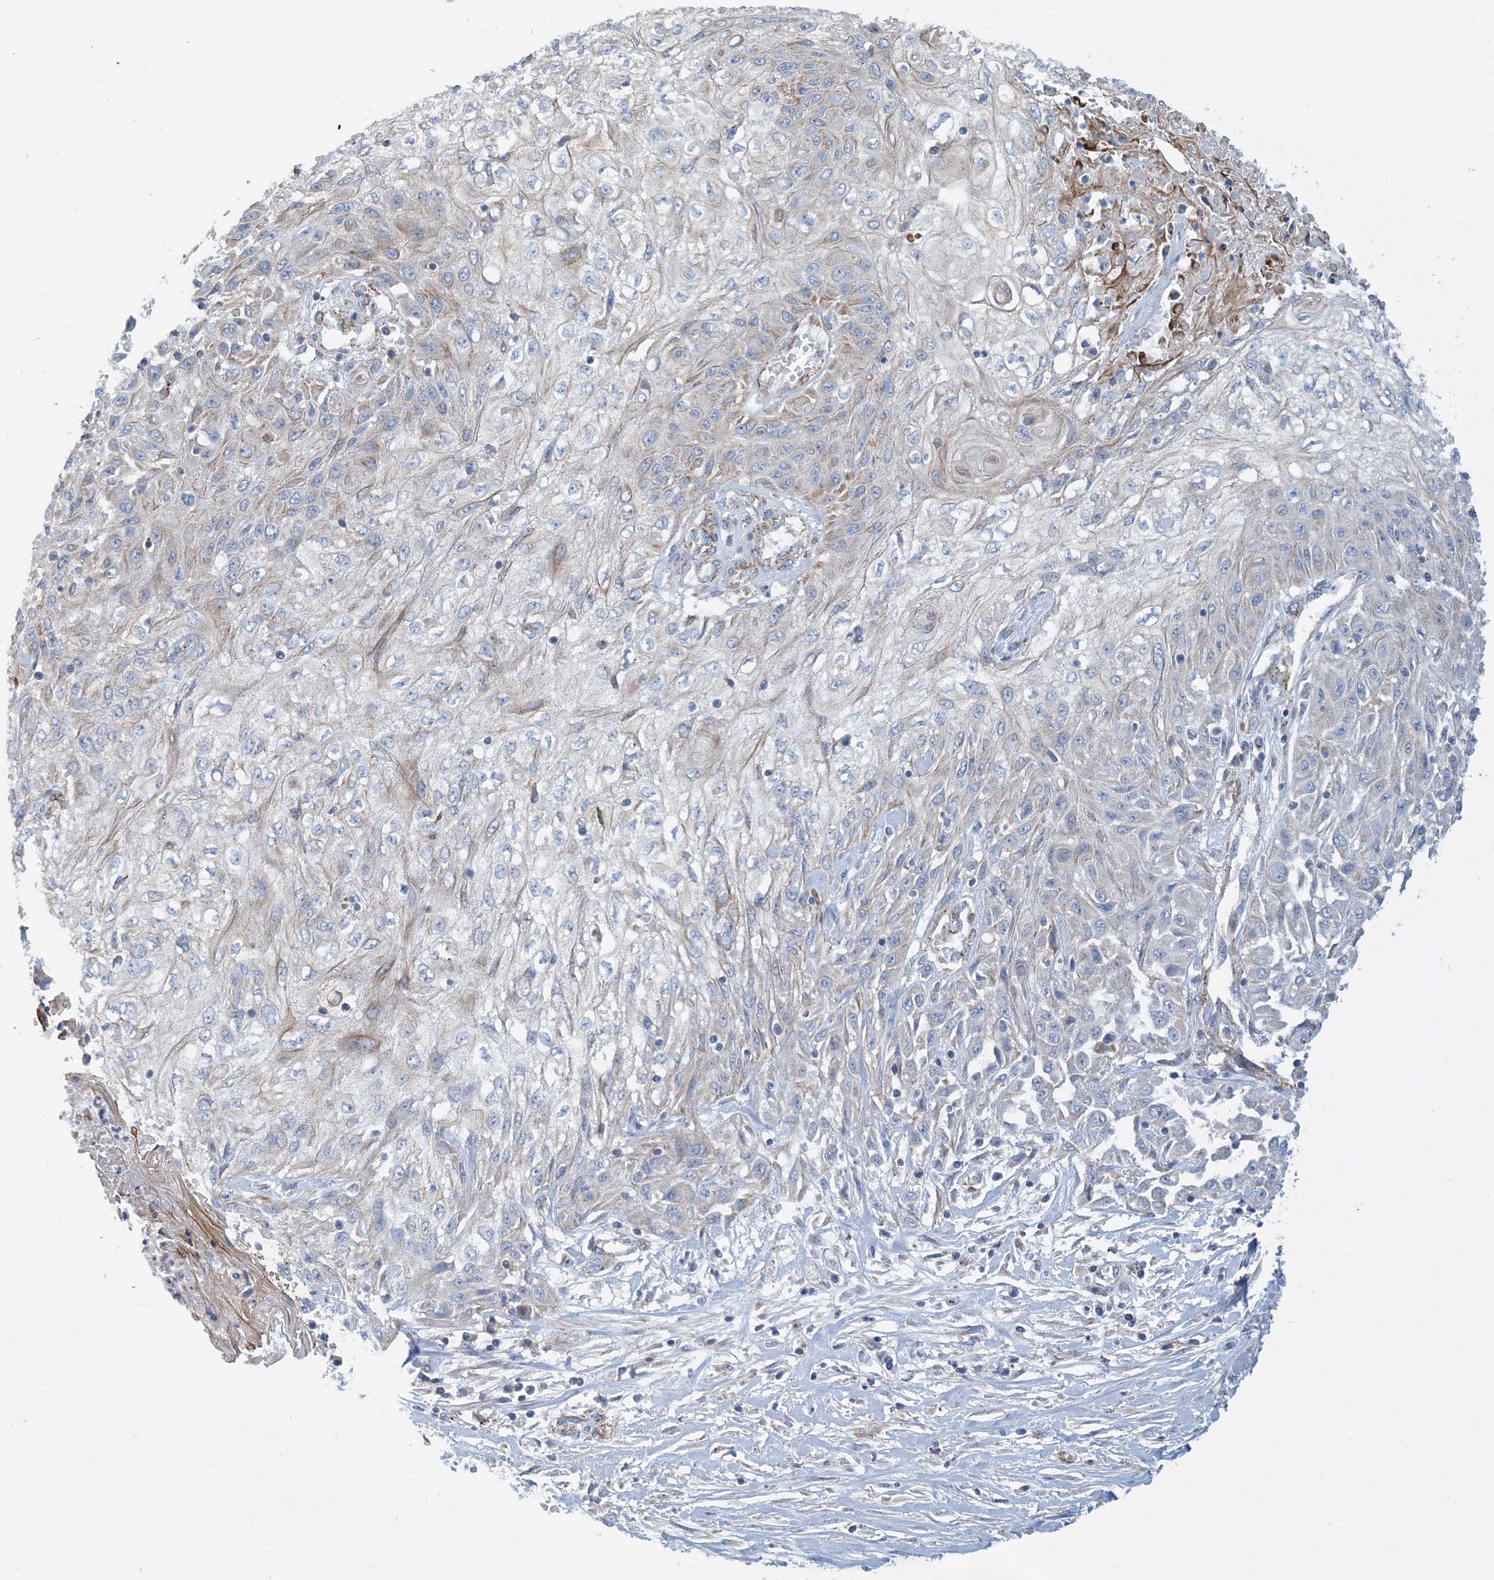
{"staining": {"intensity": "negative", "quantity": "none", "location": "none"}, "tissue": "skin cancer", "cell_type": "Tumor cells", "image_type": "cancer", "snomed": [{"axis": "morphology", "description": "Squamous cell carcinoma, NOS"}, {"axis": "morphology", "description": "Squamous cell carcinoma, metastatic, NOS"}, {"axis": "topography", "description": "Skin"}, {"axis": "topography", "description": "Lymph node"}], "caption": "Protein analysis of squamous cell carcinoma (skin) demonstrates no significant positivity in tumor cells.", "gene": "CALHM5", "patient": {"sex": "male", "age": 75}}